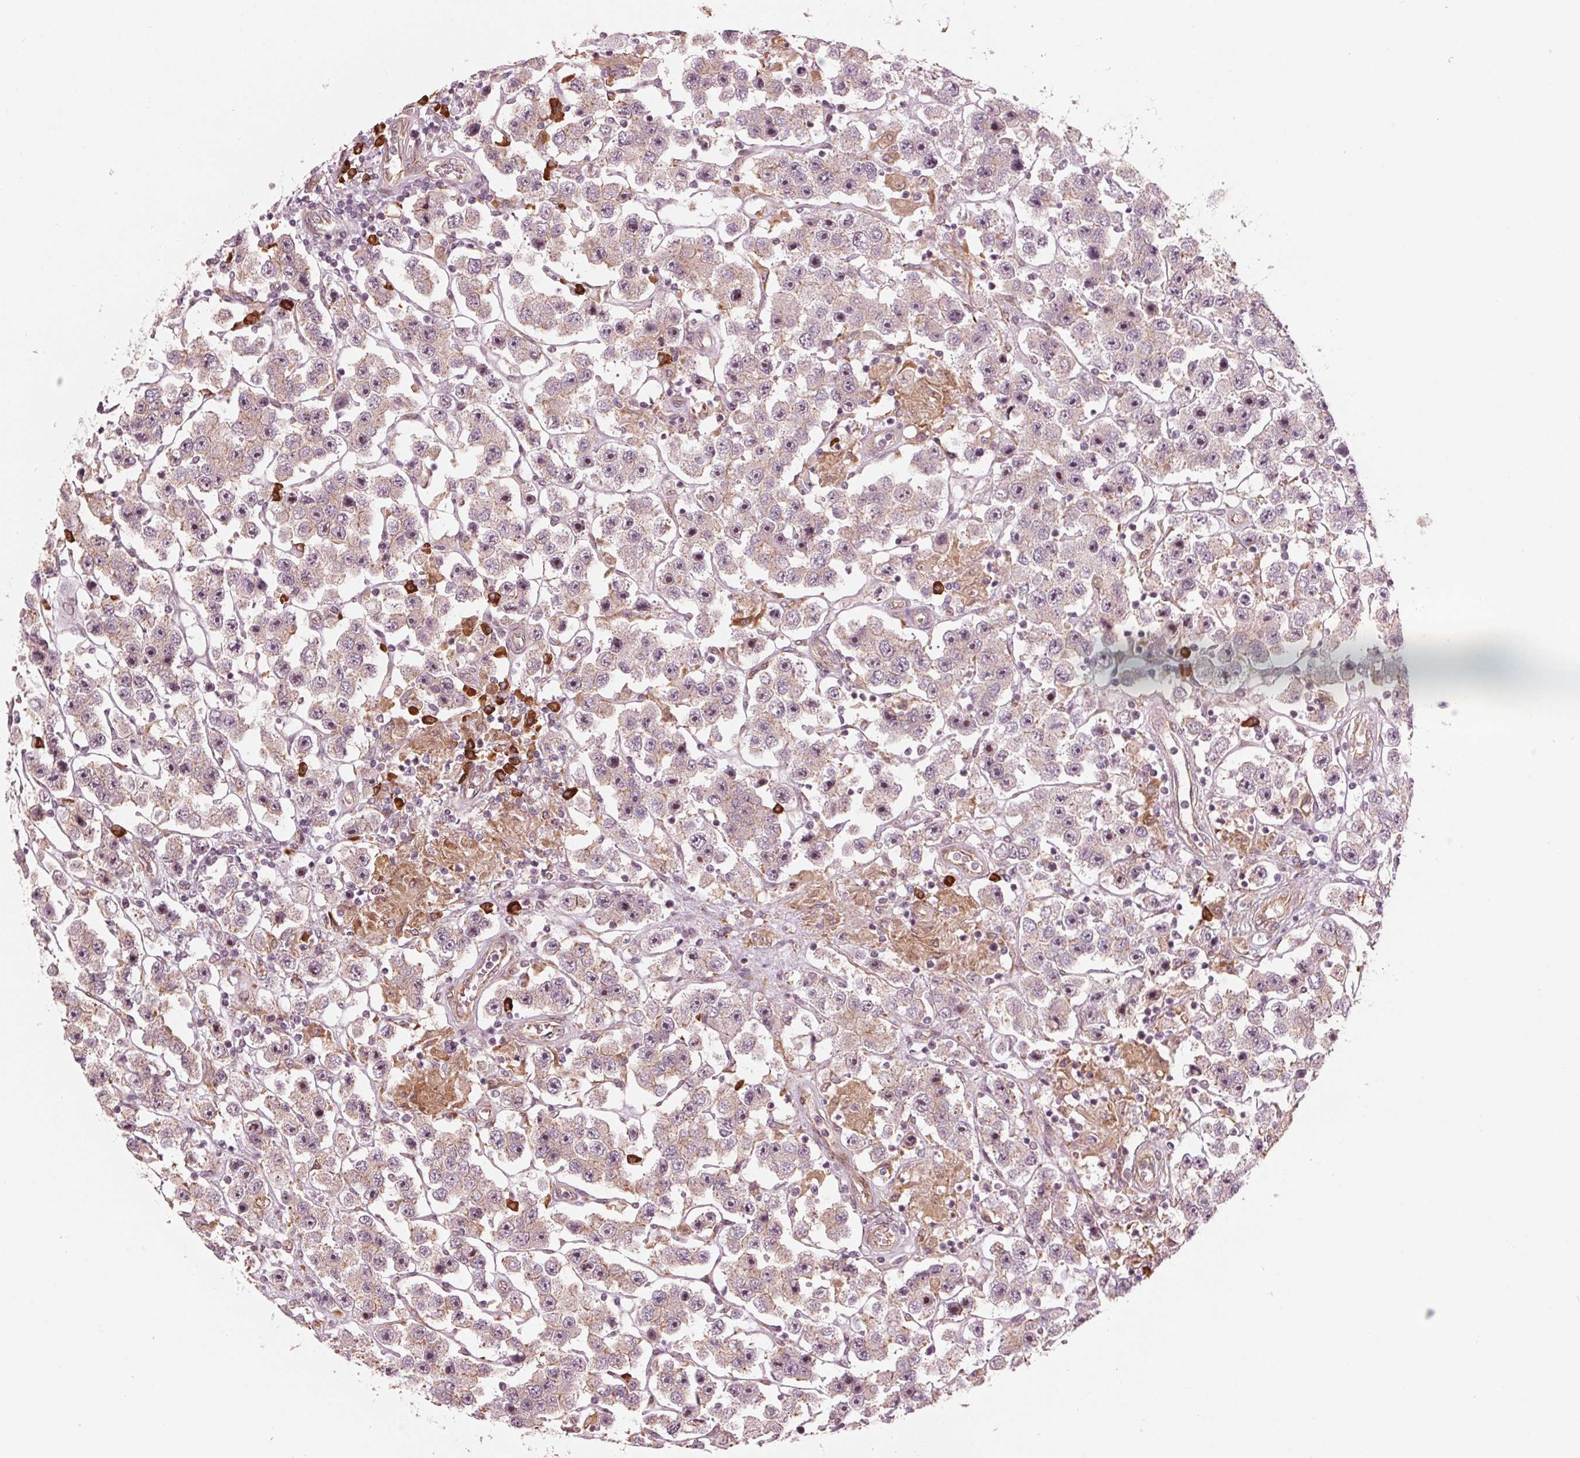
{"staining": {"intensity": "moderate", "quantity": "<25%", "location": "nuclear"}, "tissue": "testis cancer", "cell_type": "Tumor cells", "image_type": "cancer", "snomed": [{"axis": "morphology", "description": "Seminoma, NOS"}, {"axis": "topography", "description": "Testis"}], "caption": "Immunohistochemistry of seminoma (testis) reveals low levels of moderate nuclear expression in about <25% of tumor cells.", "gene": "CMIP", "patient": {"sex": "male", "age": 45}}